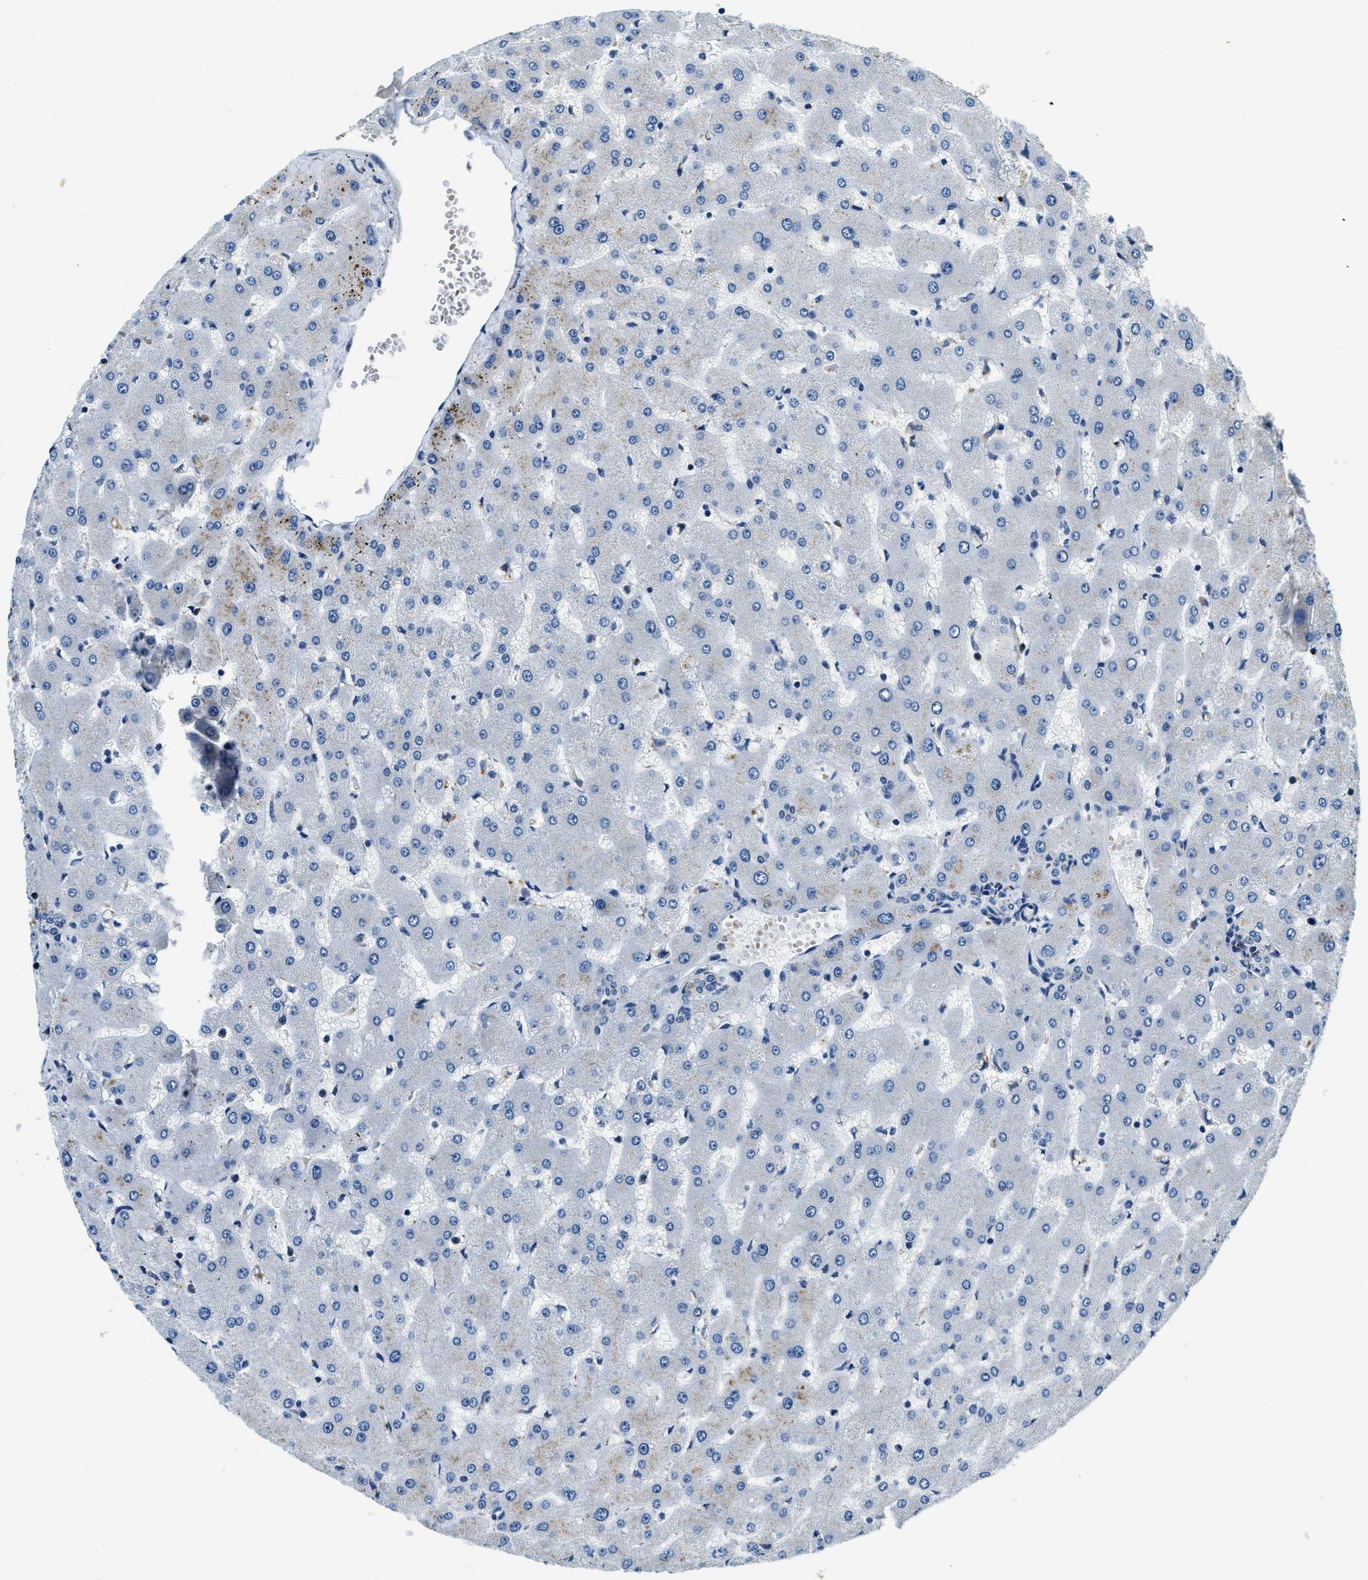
{"staining": {"intensity": "negative", "quantity": "none", "location": "none"}, "tissue": "liver", "cell_type": "Cholangiocytes", "image_type": "normal", "snomed": [{"axis": "morphology", "description": "Normal tissue, NOS"}, {"axis": "topography", "description": "Liver"}], "caption": "An immunohistochemistry image of normal liver is shown. There is no staining in cholangiocytes of liver.", "gene": "GNS", "patient": {"sex": "female", "age": 63}}